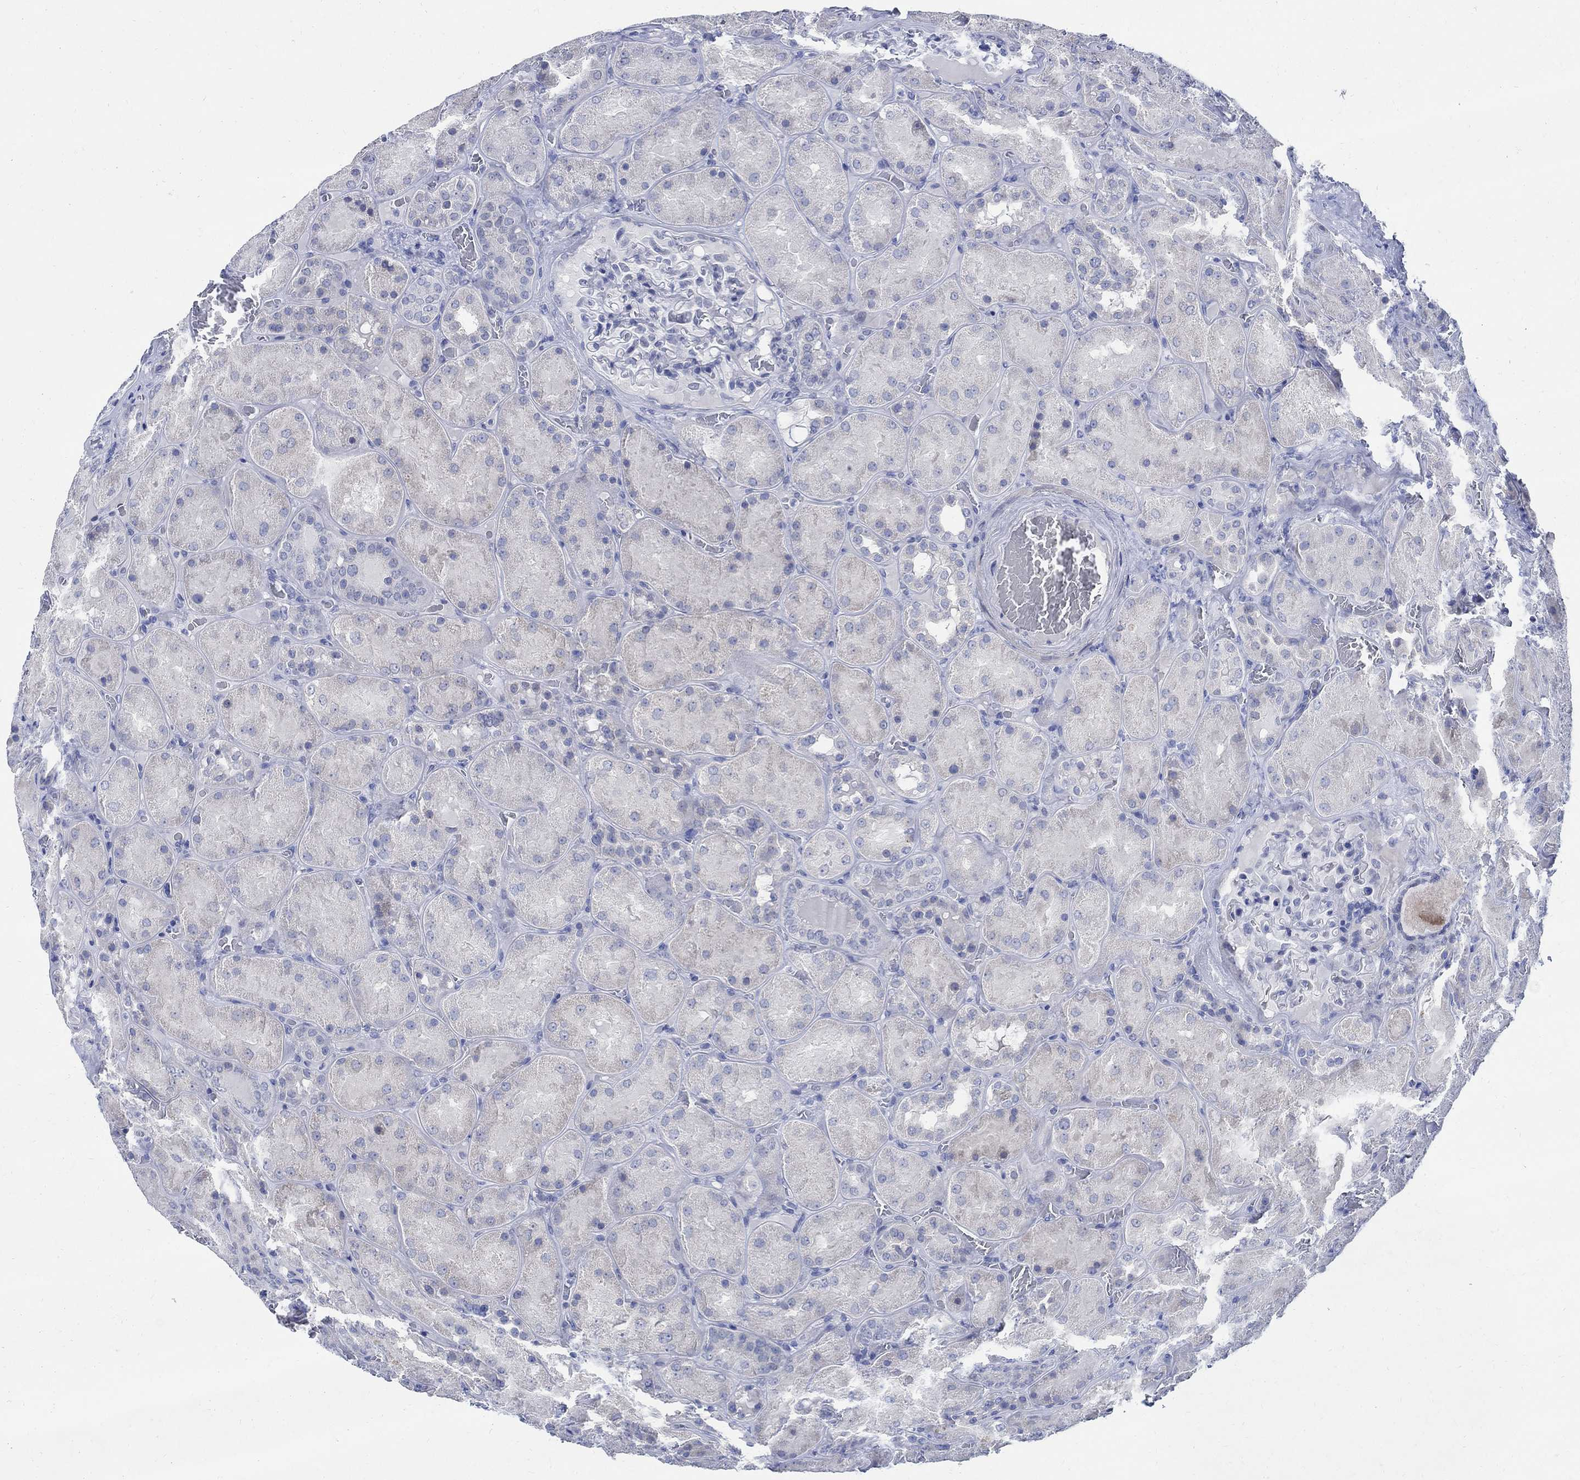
{"staining": {"intensity": "negative", "quantity": "none", "location": "none"}, "tissue": "kidney", "cell_type": "Cells in glomeruli", "image_type": "normal", "snomed": [{"axis": "morphology", "description": "Normal tissue, NOS"}, {"axis": "topography", "description": "Kidney"}], "caption": "High power microscopy image of an IHC photomicrograph of normal kidney, revealing no significant staining in cells in glomeruli.", "gene": "CAMK2N1", "patient": {"sex": "male", "age": 73}}